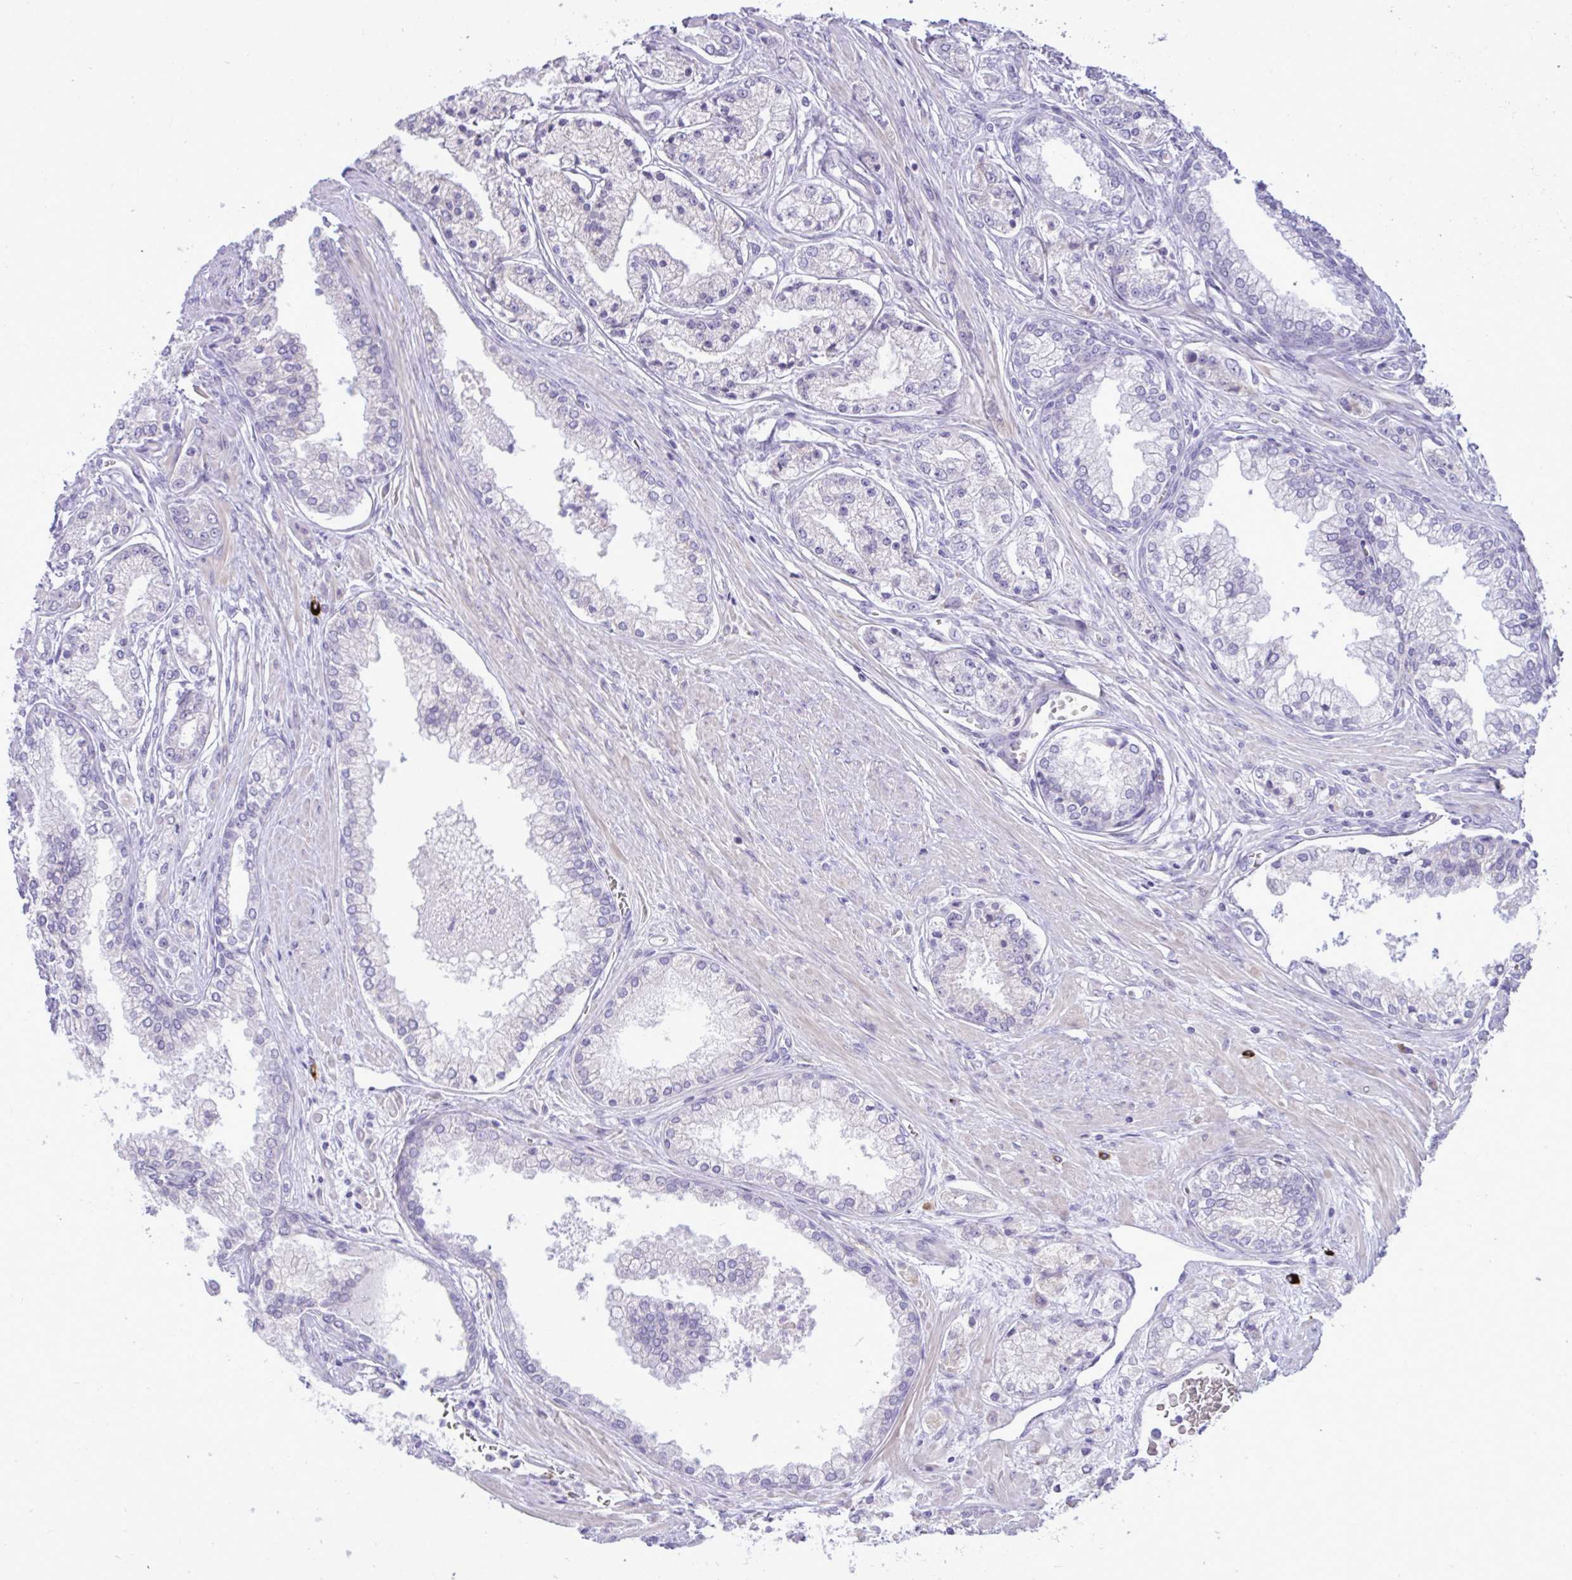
{"staining": {"intensity": "negative", "quantity": "none", "location": "none"}, "tissue": "prostate cancer", "cell_type": "Tumor cells", "image_type": "cancer", "snomed": [{"axis": "morphology", "description": "Adenocarcinoma, High grade"}, {"axis": "topography", "description": "Prostate"}], "caption": "Histopathology image shows no protein positivity in tumor cells of prostate cancer (adenocarcinoma (high-grade)) tissue.", "gene": "SPAG1", "patient": {"sex": "male", "age": 66}}